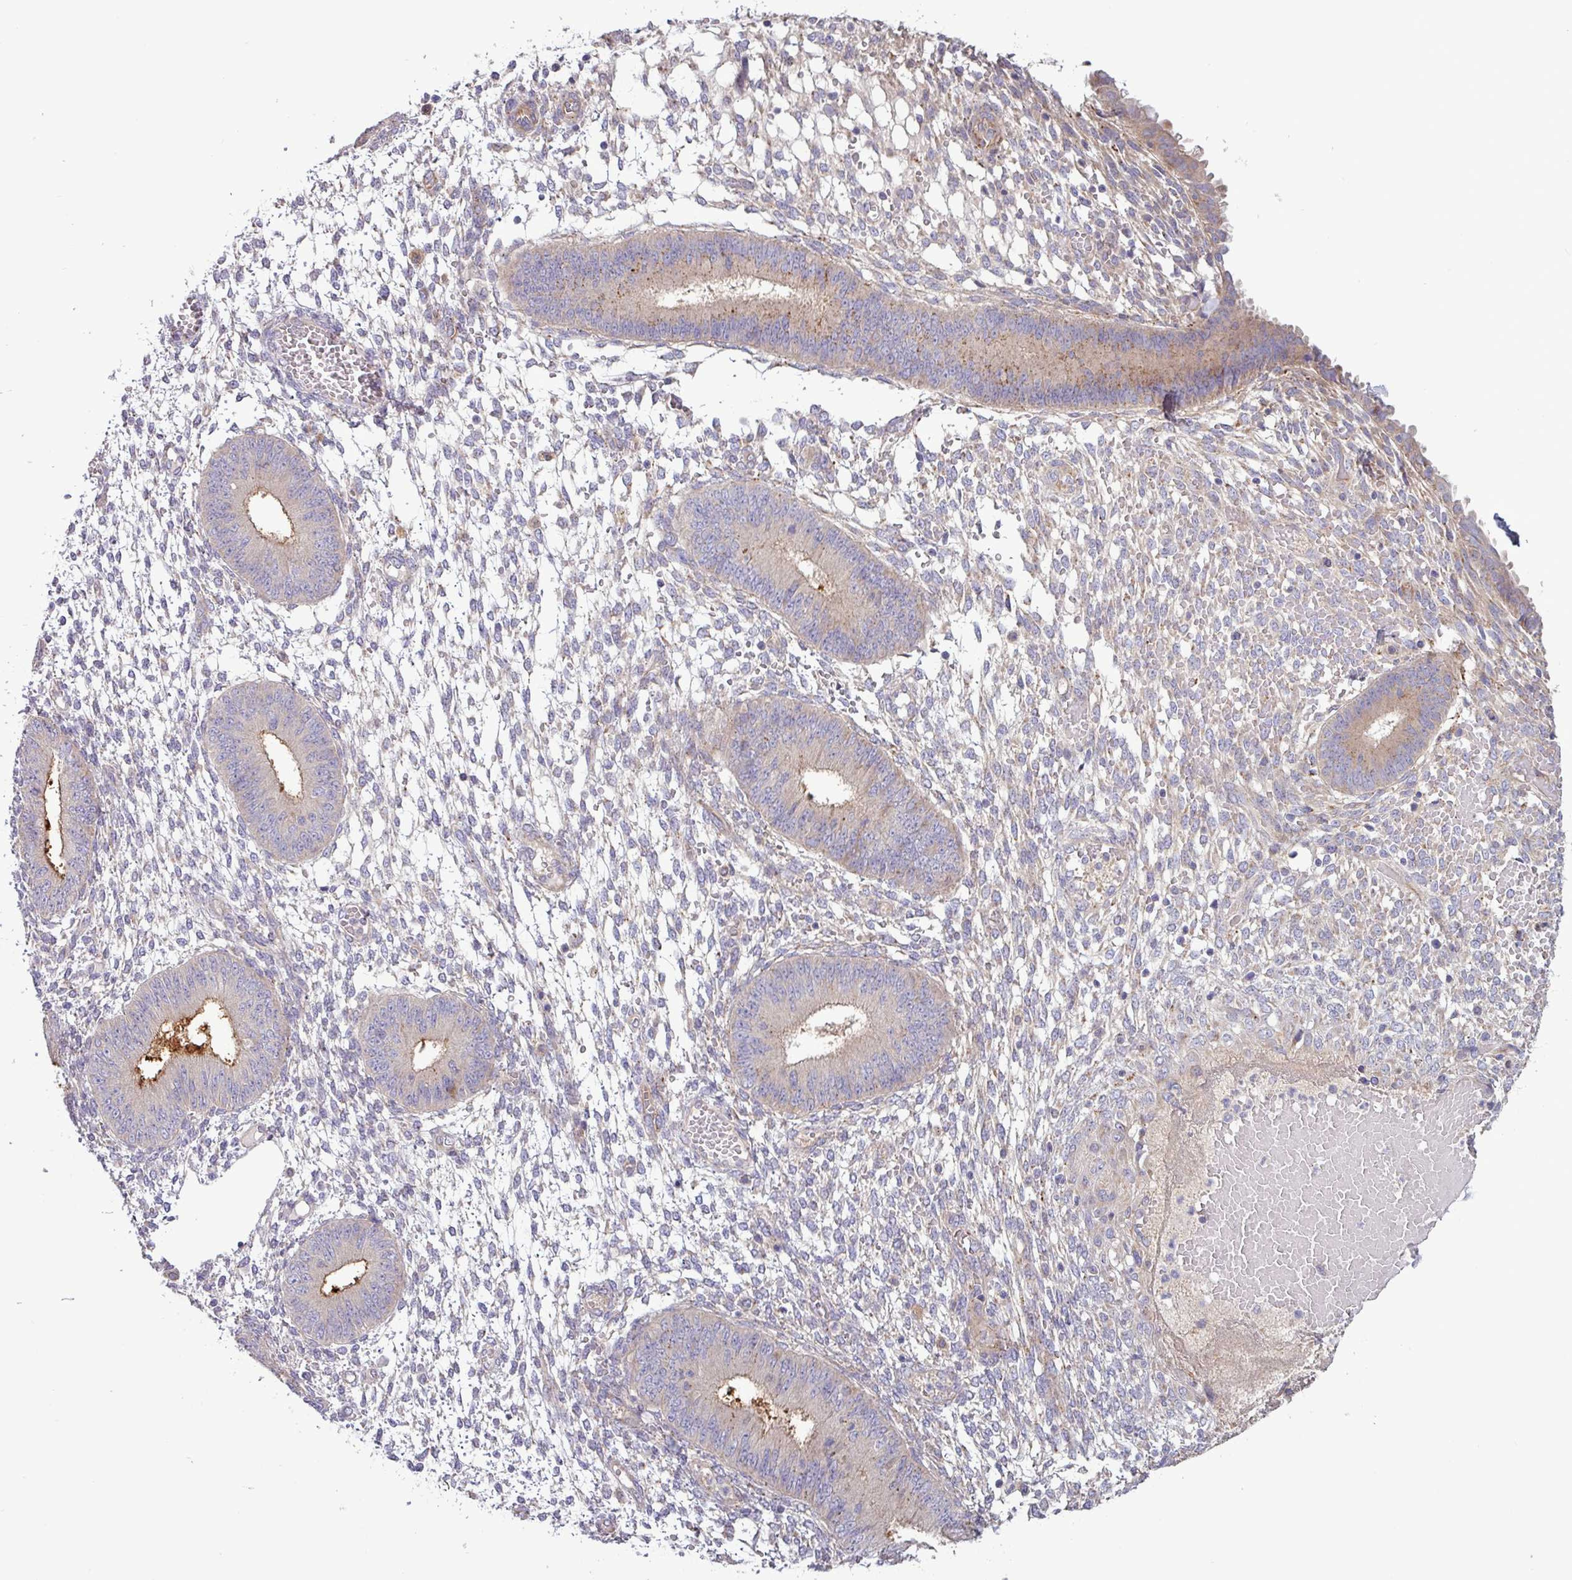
{"staining": {"intensity": "negative", "quantity": "none", "location": "none"}, "tissue": "endometrium", "cell_type": "Cells in endometrial stroma", "image_type": "normal", "snomed": [{"axis": "morphology", "description": "Normal tissue, NOS"}, {"axis": "topography", "description": "Endometrium"}], "caption": "Histopathology image shows no significant protein expression in cells in endometrial stroma of benign endometrium. (Stains: DAB (3,3'-diaminobenzidine) IHC with hematoxylin counter stain, Microscopy: brightfield microscopy at high magnification).", "gene": "PLIN2", "patient": {"sex": "female", "age": 49}}